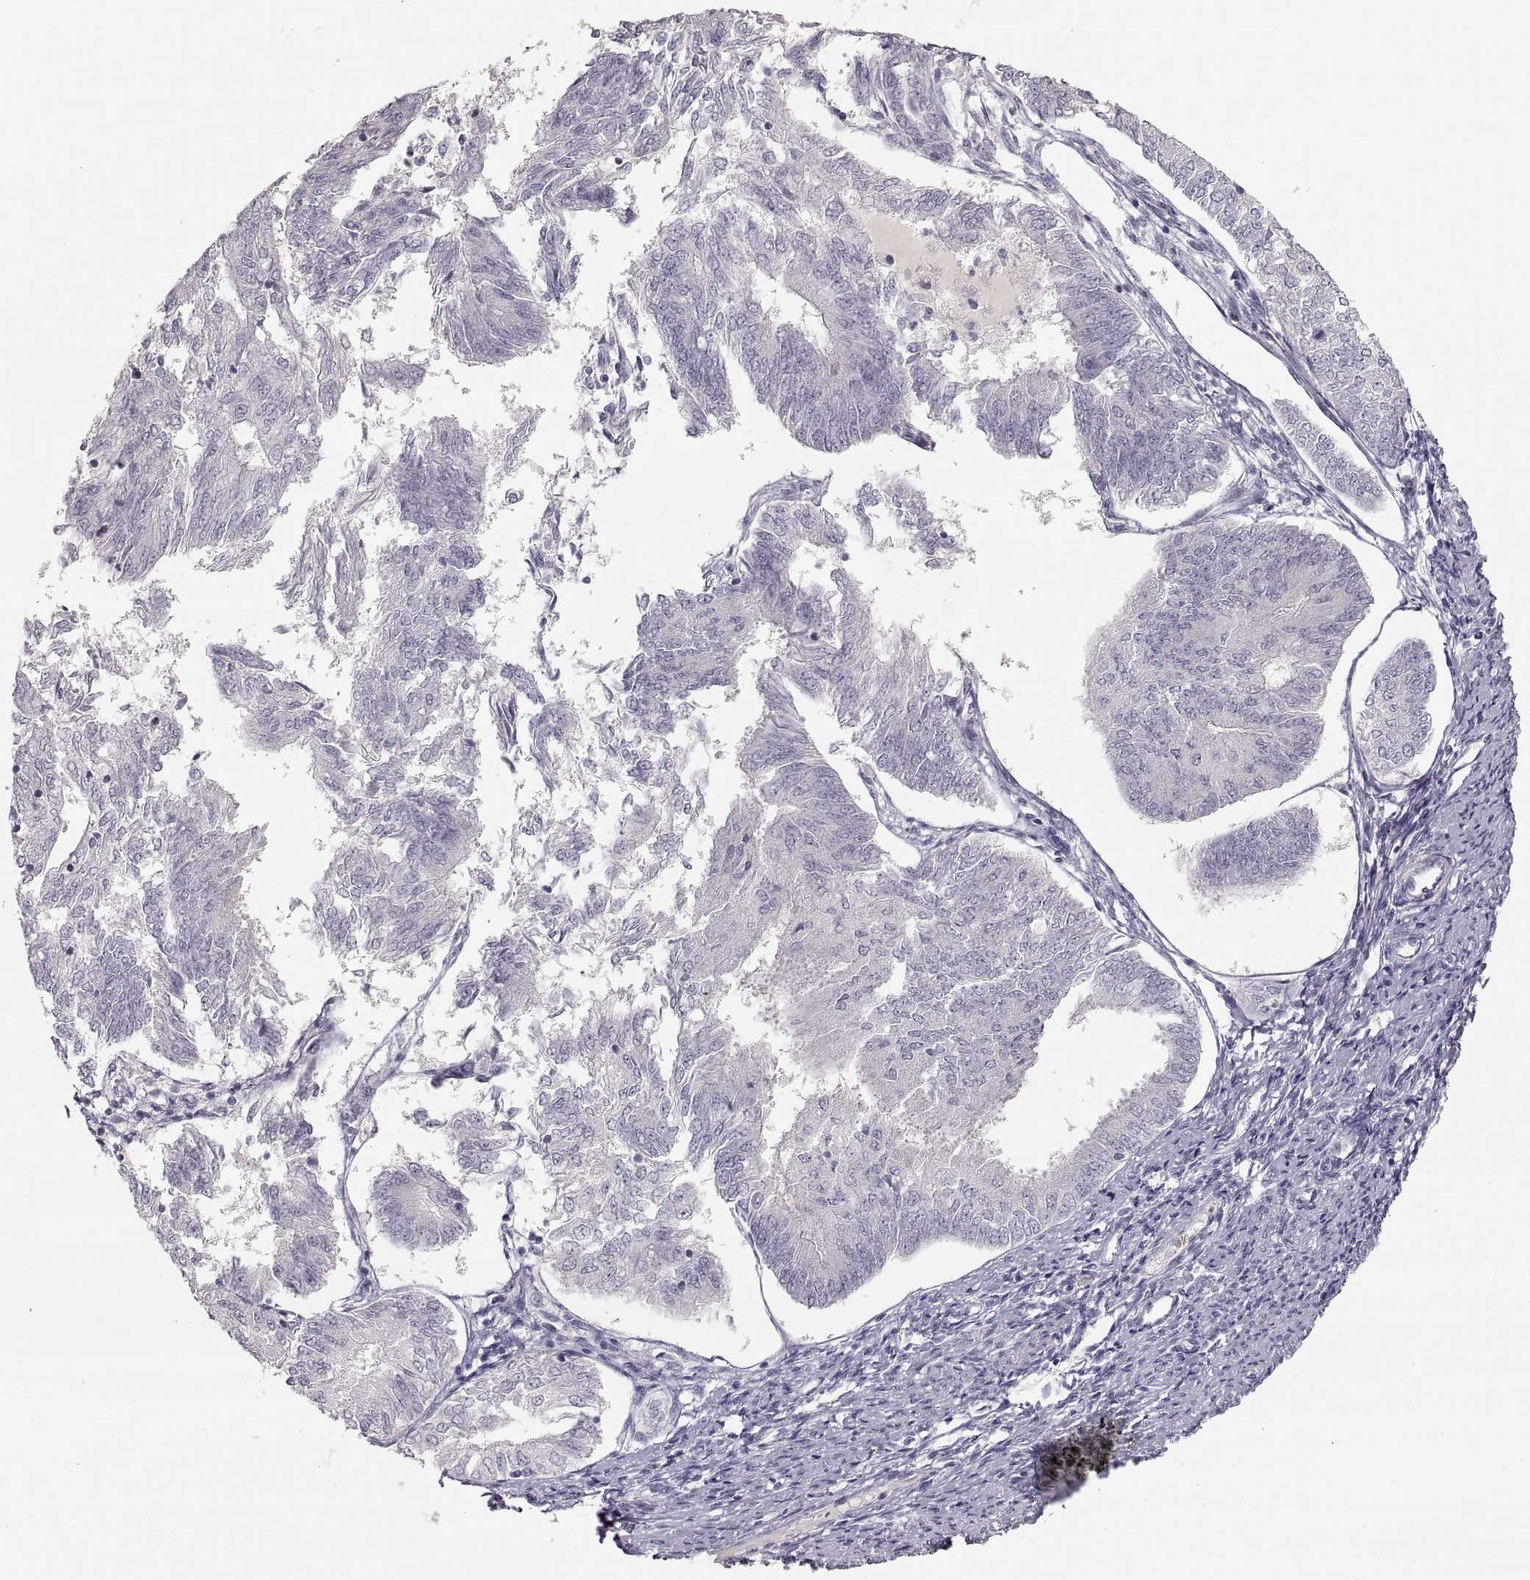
{"staining": {"intensity": "negative", "quantity": "none", "location": "none"}, "tissue": "endometrial cancer", "cell_type": "Tumor cells", "image_type": "cancer", "snomed": [{"axis": "morphology", "description": "Adenocarcinoma, NOS"}, {"axis": "topography", "description": "Endometrium"}], "caption": "Protein analysis of endometrial cancer (adenocarcinoma) reveals no significant staining in tumor cells.", "gene": "PCSK2", "patient": {"sex": "female", "age": 58}}